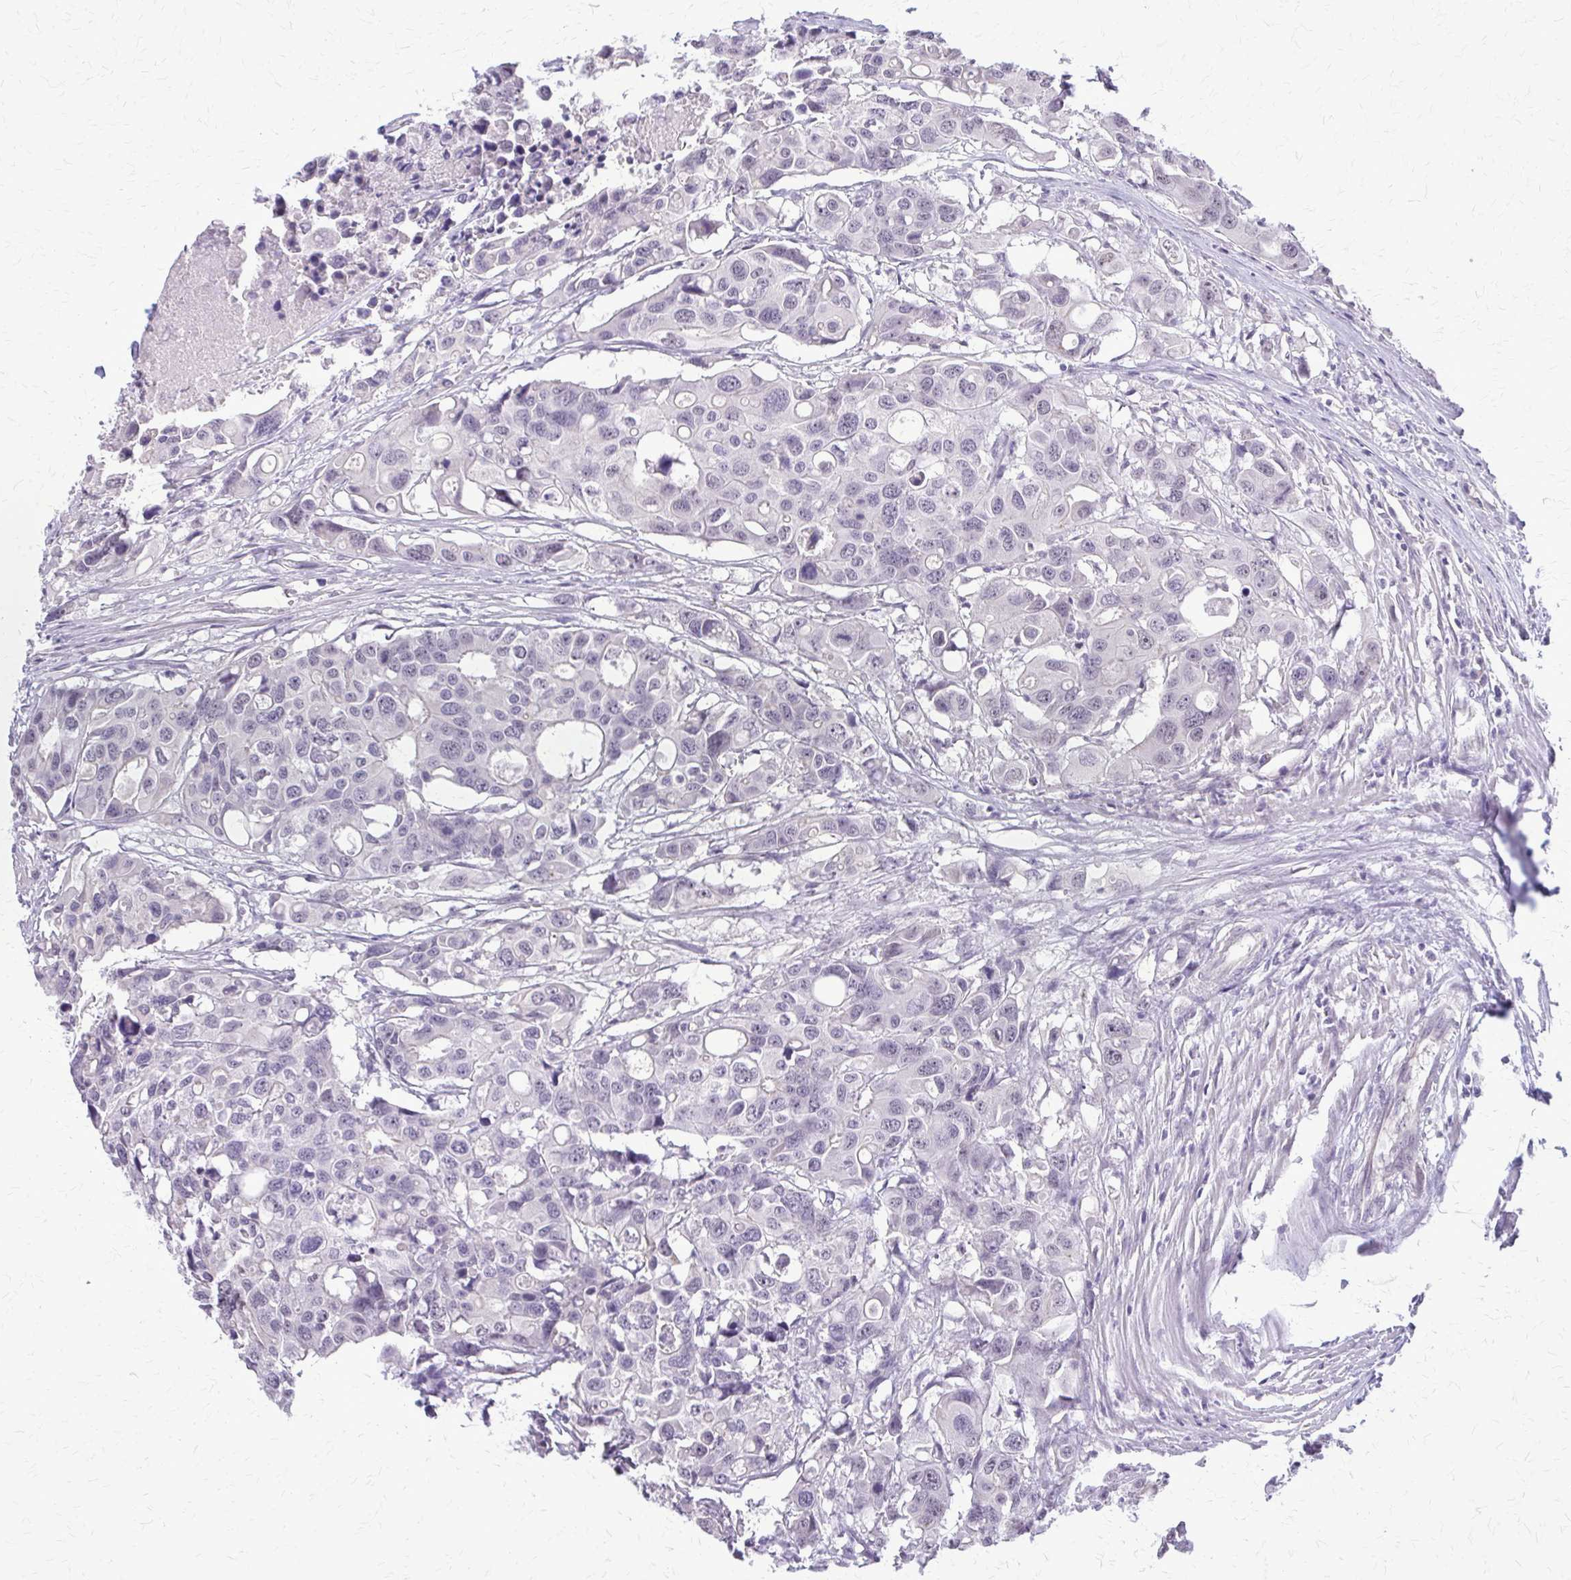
{"staining": {"intensity": "negative", "quantity": "none", "location": "none"}, "tissue": "colorectal cancer", "cell_type": "Tumor cells", "image_type": "cancer", "snomed": [{"axis": "morphology", "description": "Adenocarcinoma, NOS"}, {"axis": "topography", "description": "Colon"}], "caption": "Tumor cells show no significant protein positivity in colorectal cancer.", "gene": "PLCB1", "patient": {"sex": "male", "age": 77}}